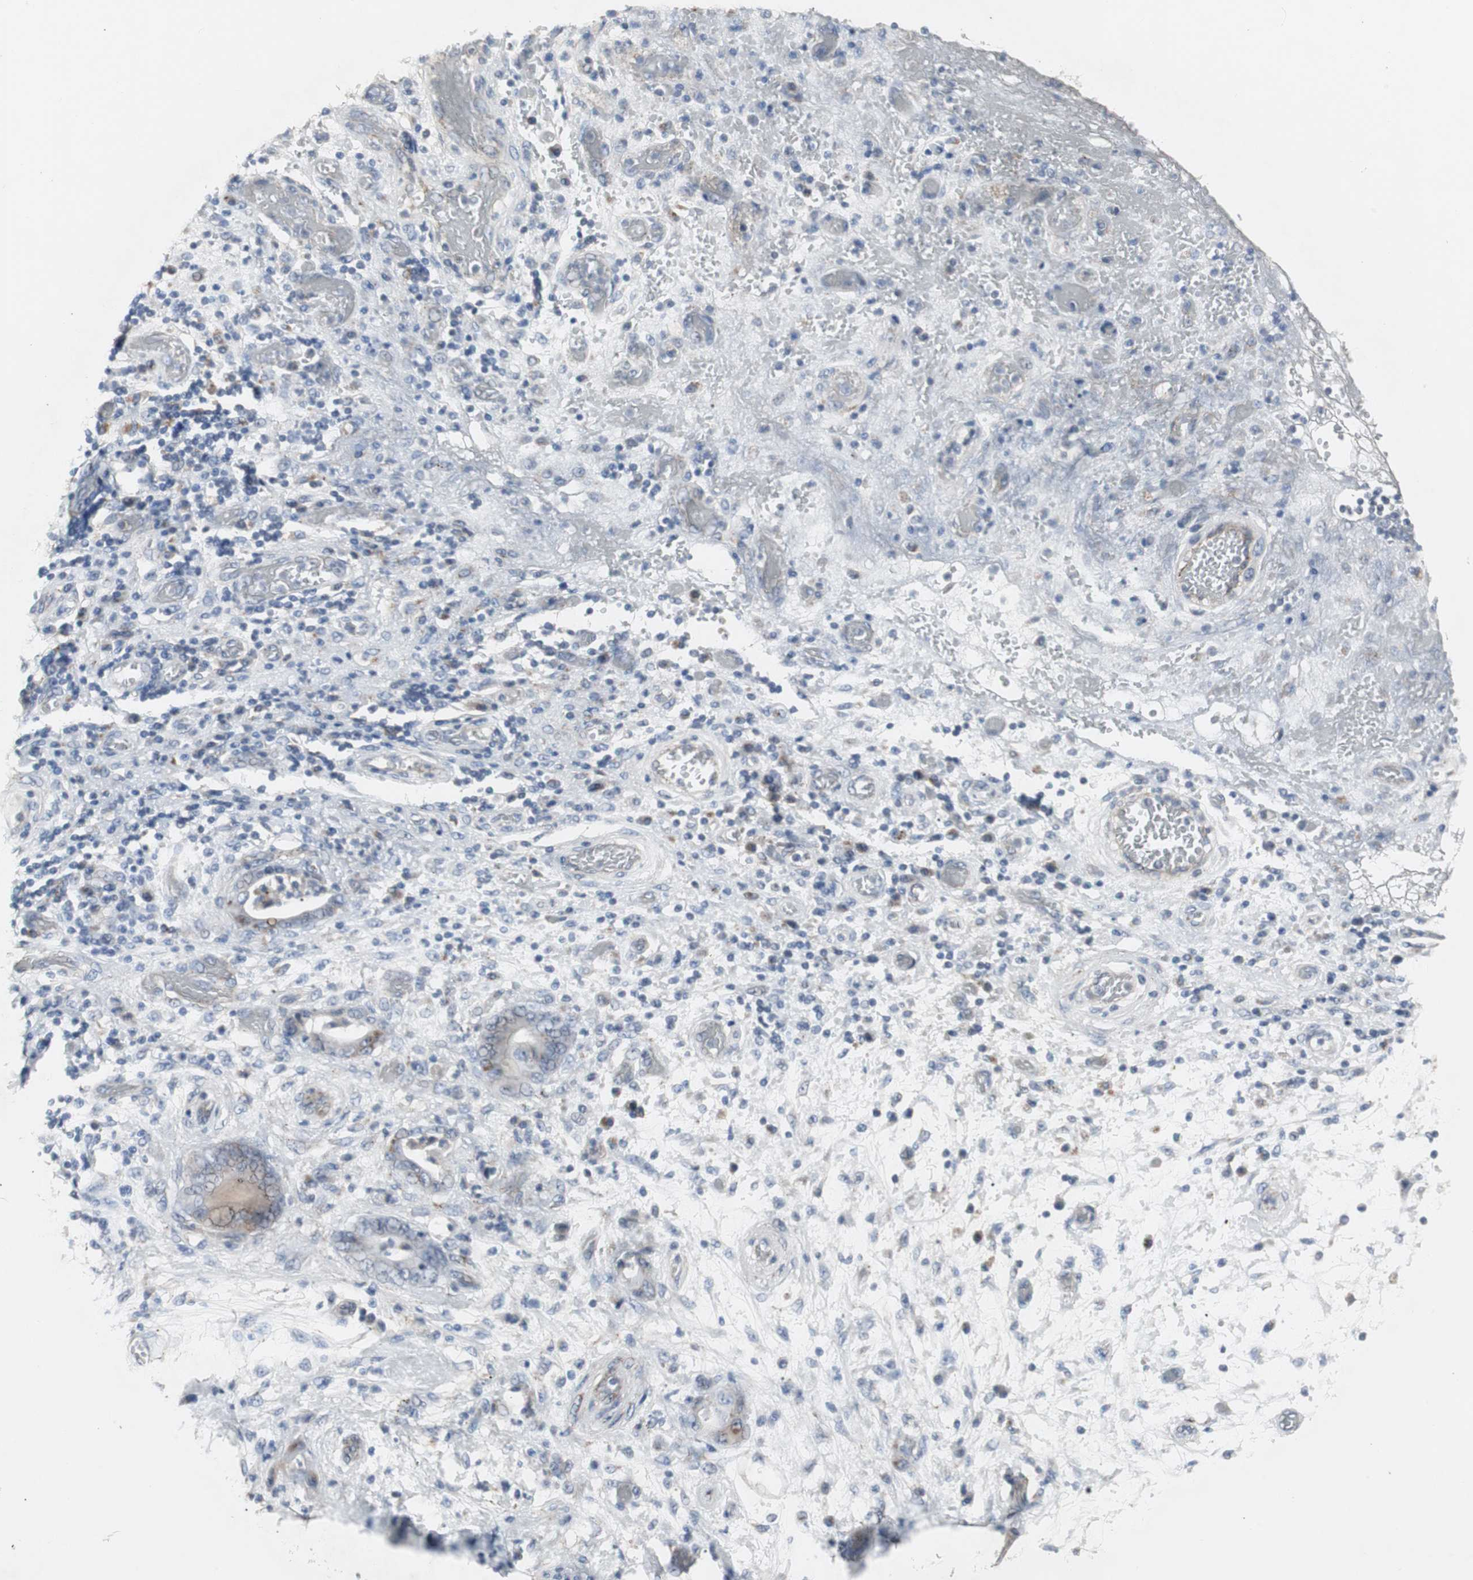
{"staining": {"intensity": "strong", "quantity": "<25%", "location": "cytoplasmic/membranous"}, "tissue": "stomach cancer", "cell_type": "Tumor cells", "image_type": "cancer", "snomed": [{"axis": "morphology", "description": "Adenocarcinoma, NOS"}, {"axis": "topography", "description": "Stomach"}], "caption": "Immunohistochemical staining of human stomach adenocarcinoma demonstrates medium levels of strong cytoplasmic/membranous protein expression in about <25% of tumor cells.", "gene": "GBA1", "patient": {"sex": "female", "age": 73}}